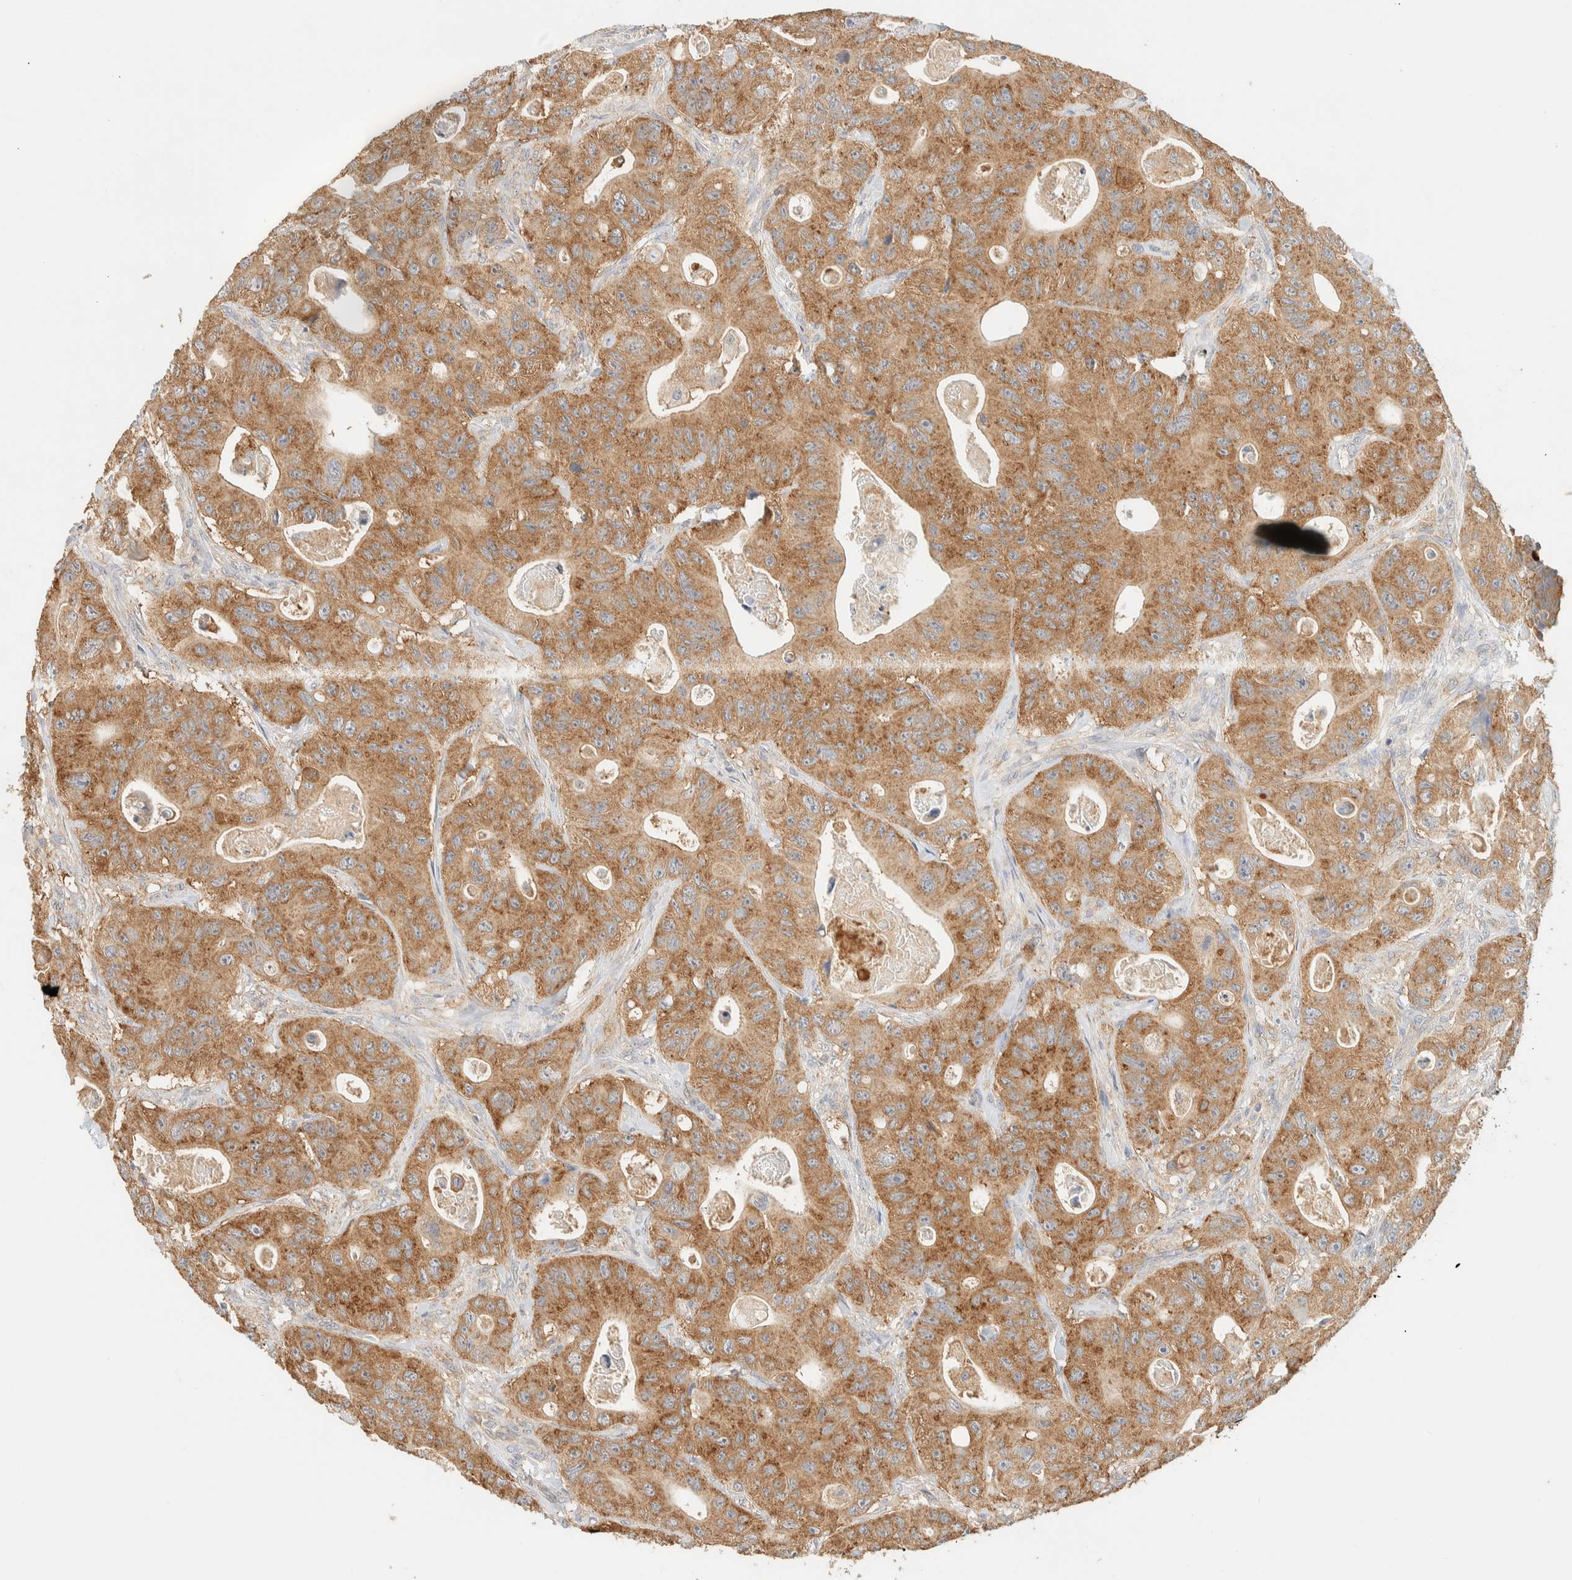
{"staining": {"intensity": "moderate", "quantity": ">75%", "location": "cytoplasmic/membranous"}, "tissue": "colorectal cancer", "cell_type": "Tumor cells", "image_type": "cancer", "snomed": [{"axis": "morphology", "description": "Adenocarcinoma, NOS"}, {"axis": "topography", "description": "Colon"}], "caption": "IHC of colorectal adenocarcinoma exhibits medium levels of moderate cytoplasmic/membranous expression in about >75% of tumor cells.", "gene": "TBC1D8B", "patient": {"sex": "female", "age": 46}}